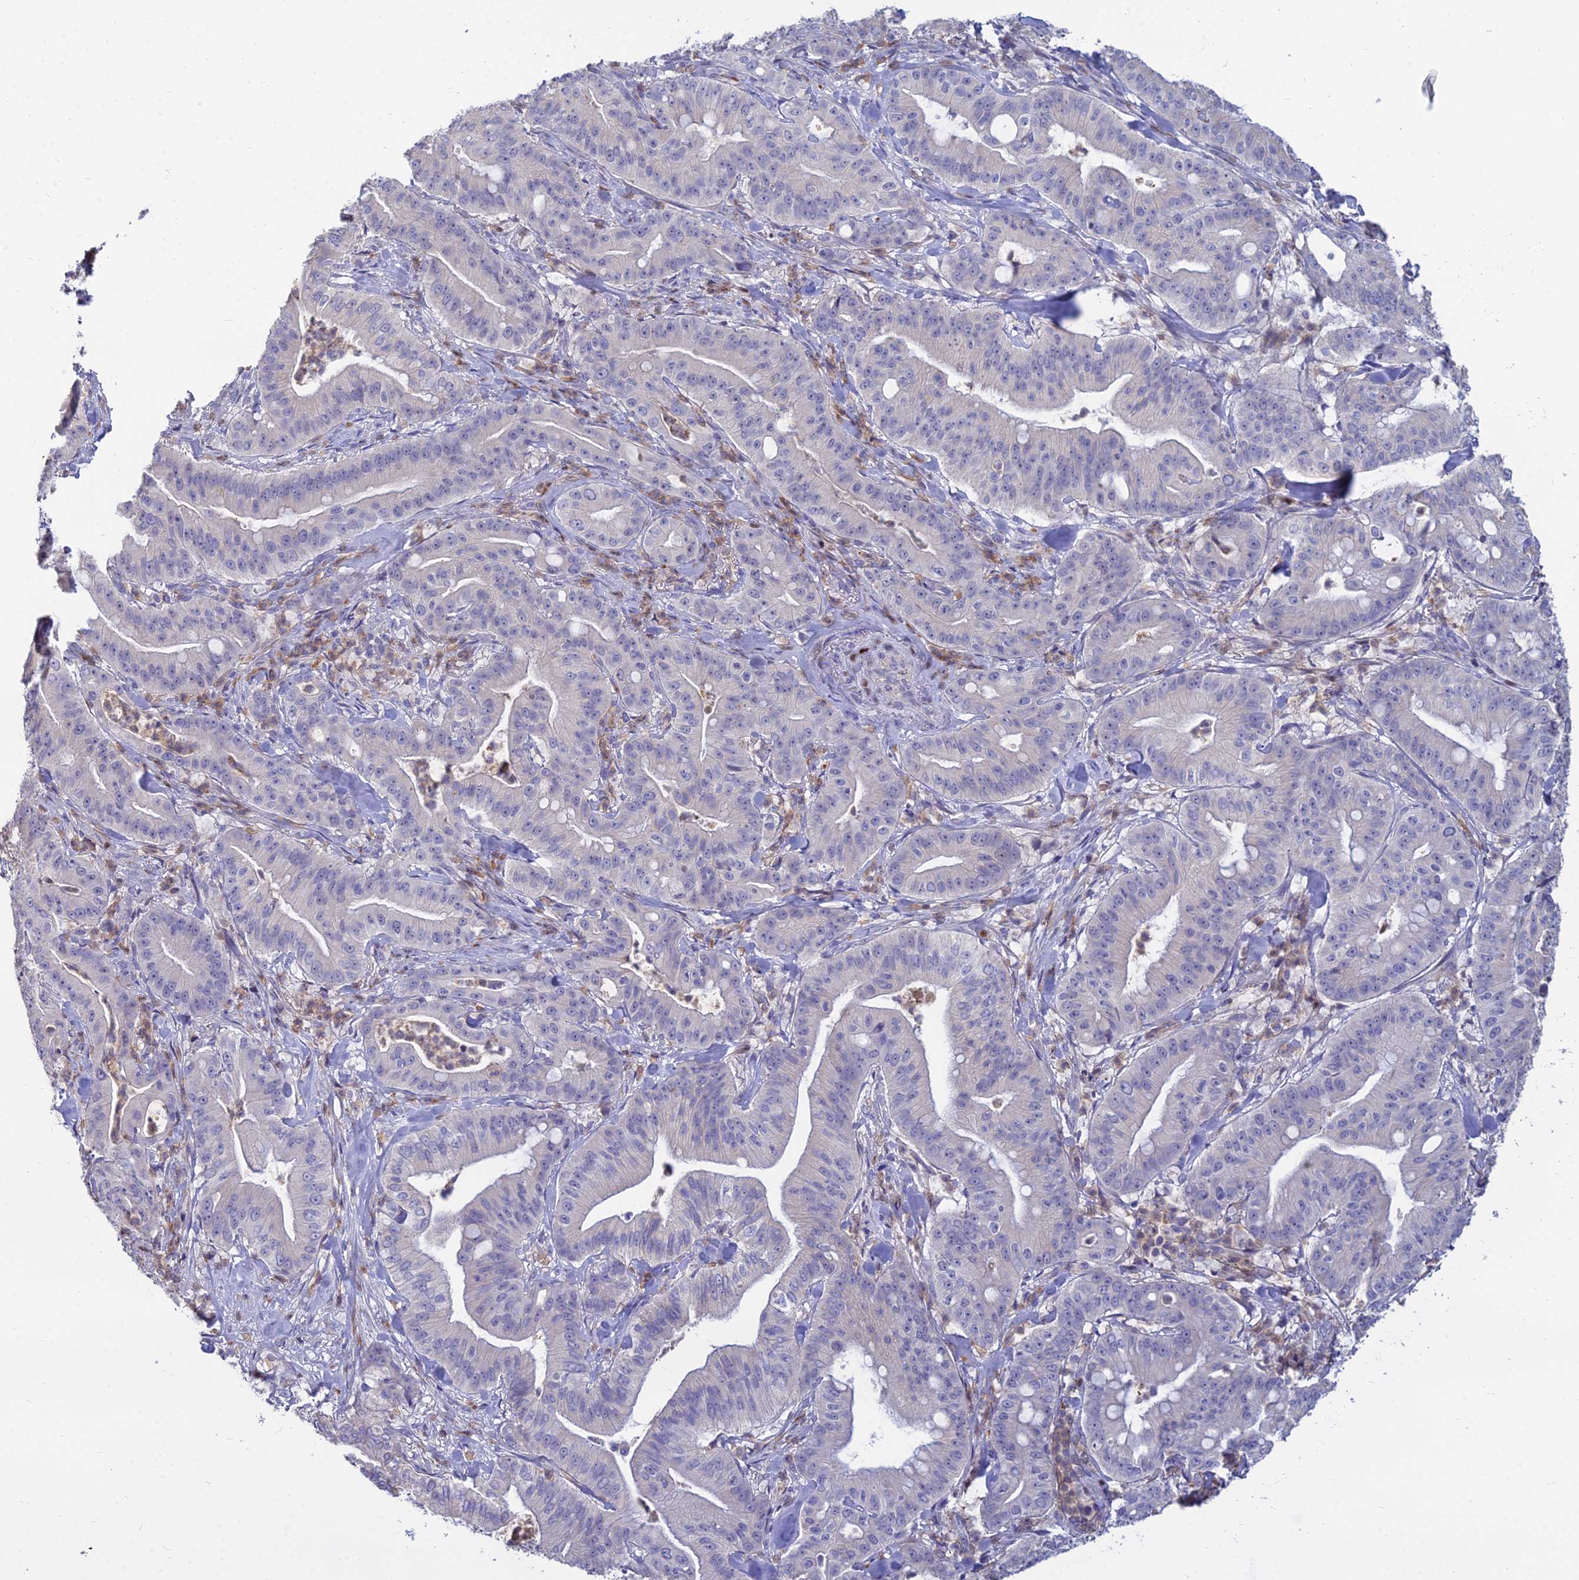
{"staining": {"intensity": "weak", "quantity": "<25%", "location": "cytoplasmic/membranous"}, "tissue": "pancreatic cancer", "cell_type": "Tumor cells", "image_type": "cancer", "snomed": [{"axis": "morphology", "description": "Adenocarcinoma, NOS"}, {"axis": "topography", "description": "Pancreas"}], "caption": "Human adenocarcinoma (pancreatic) stained for a protein using immunohistochemistry (IHC) reveals no positivity in tumor cells.", "gene": "GOLGA6D", "patient": {"sex": "male", "age": 71}}